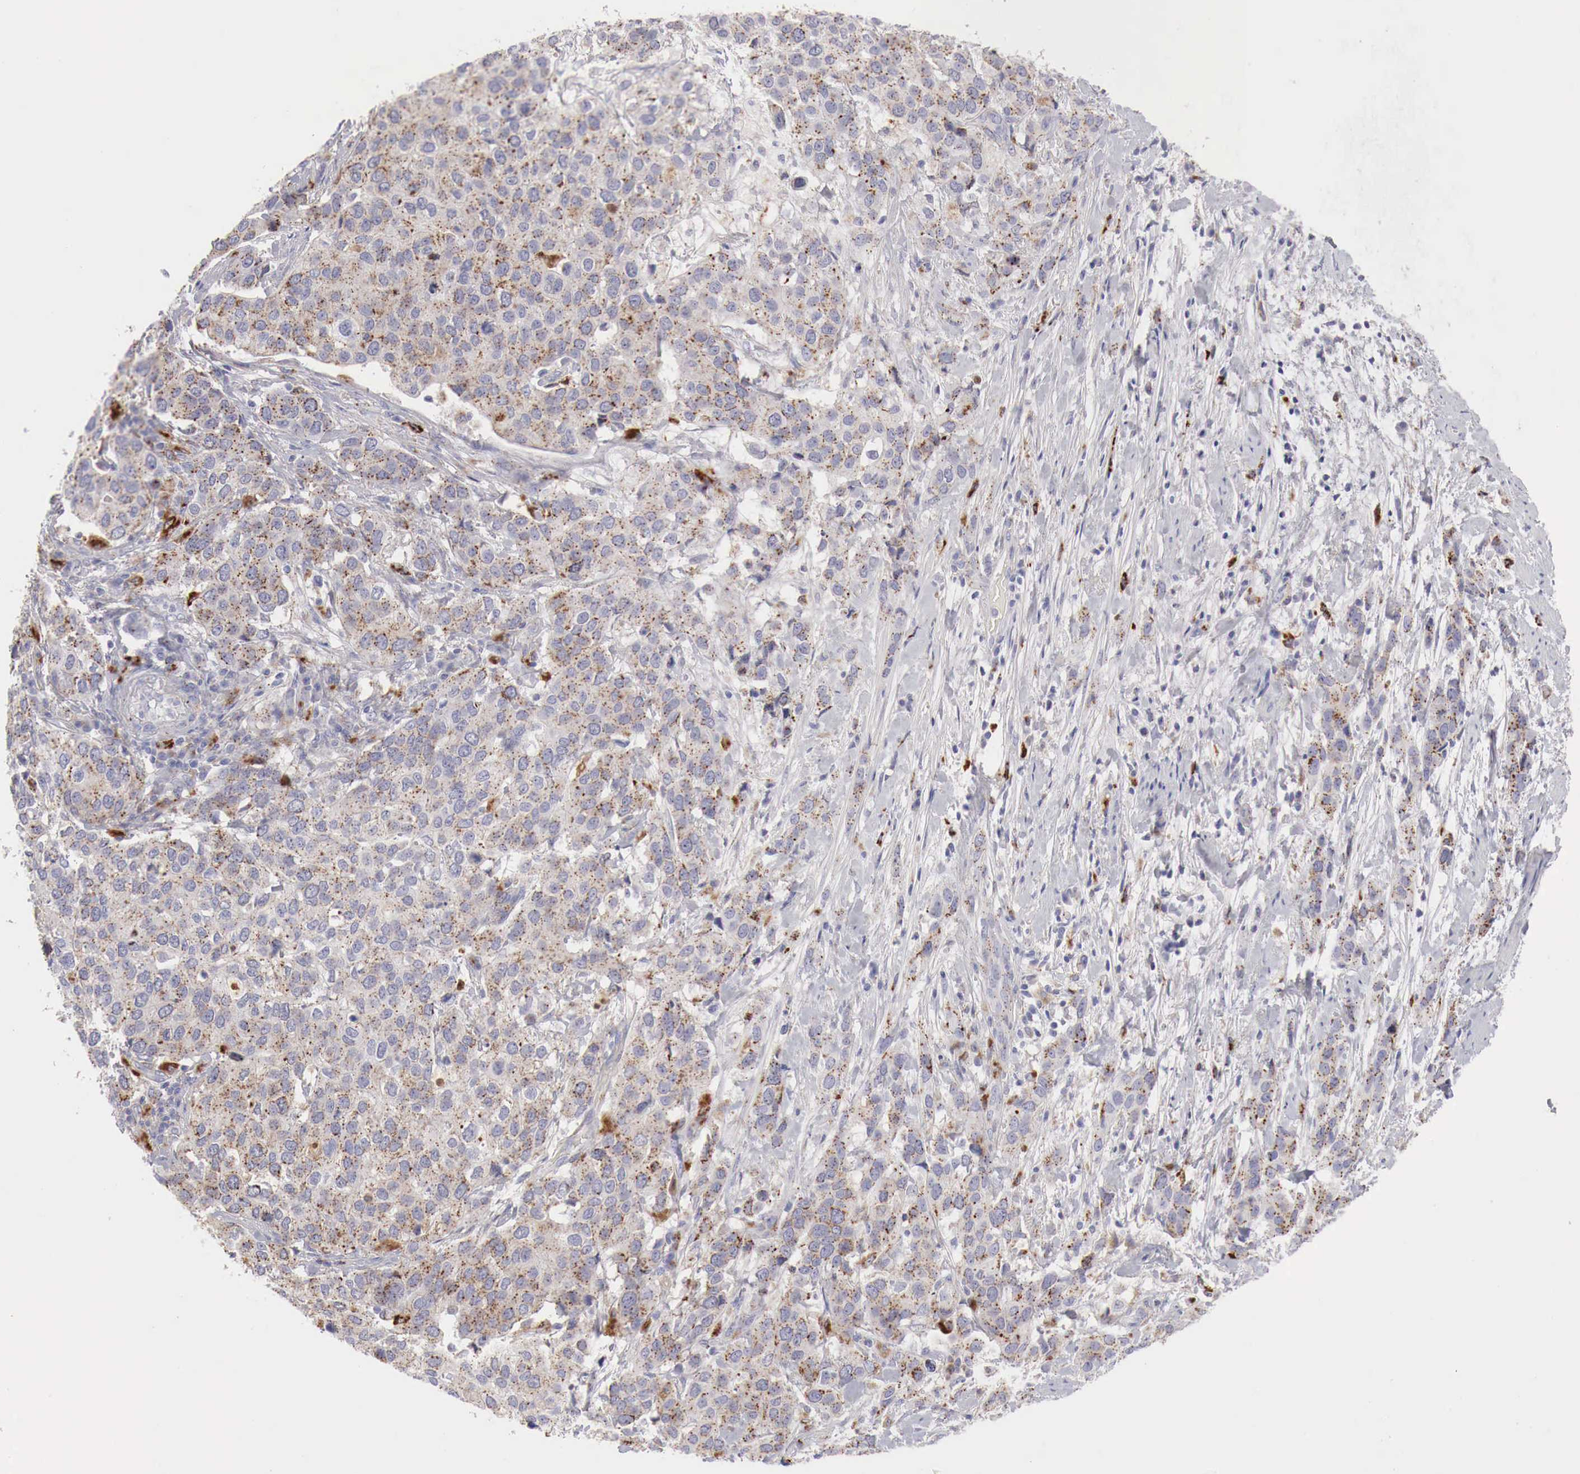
{"staining": {"intensity": "moderate", "quantity": ">75%", "location": "cytoplasmic/membranous"}, "tissue": "cervical cancer", "cell_type": "Tumor cells", "image_type": "cancer", "snomed": [{"axis": "morphology", "description": "Squamous cell carcinoma, NOS"}, {"axis": "topography", "description": "Cervix"}], "caption": "Approximately >75% of tumor cells in cervical squamous cell carcinoma display moderate cytoplasmic/membranous protein positivity as visualized by brown immunohistochemical staining.", "gene": "GLA", "patient": {"sex": "female", "age": 54}}